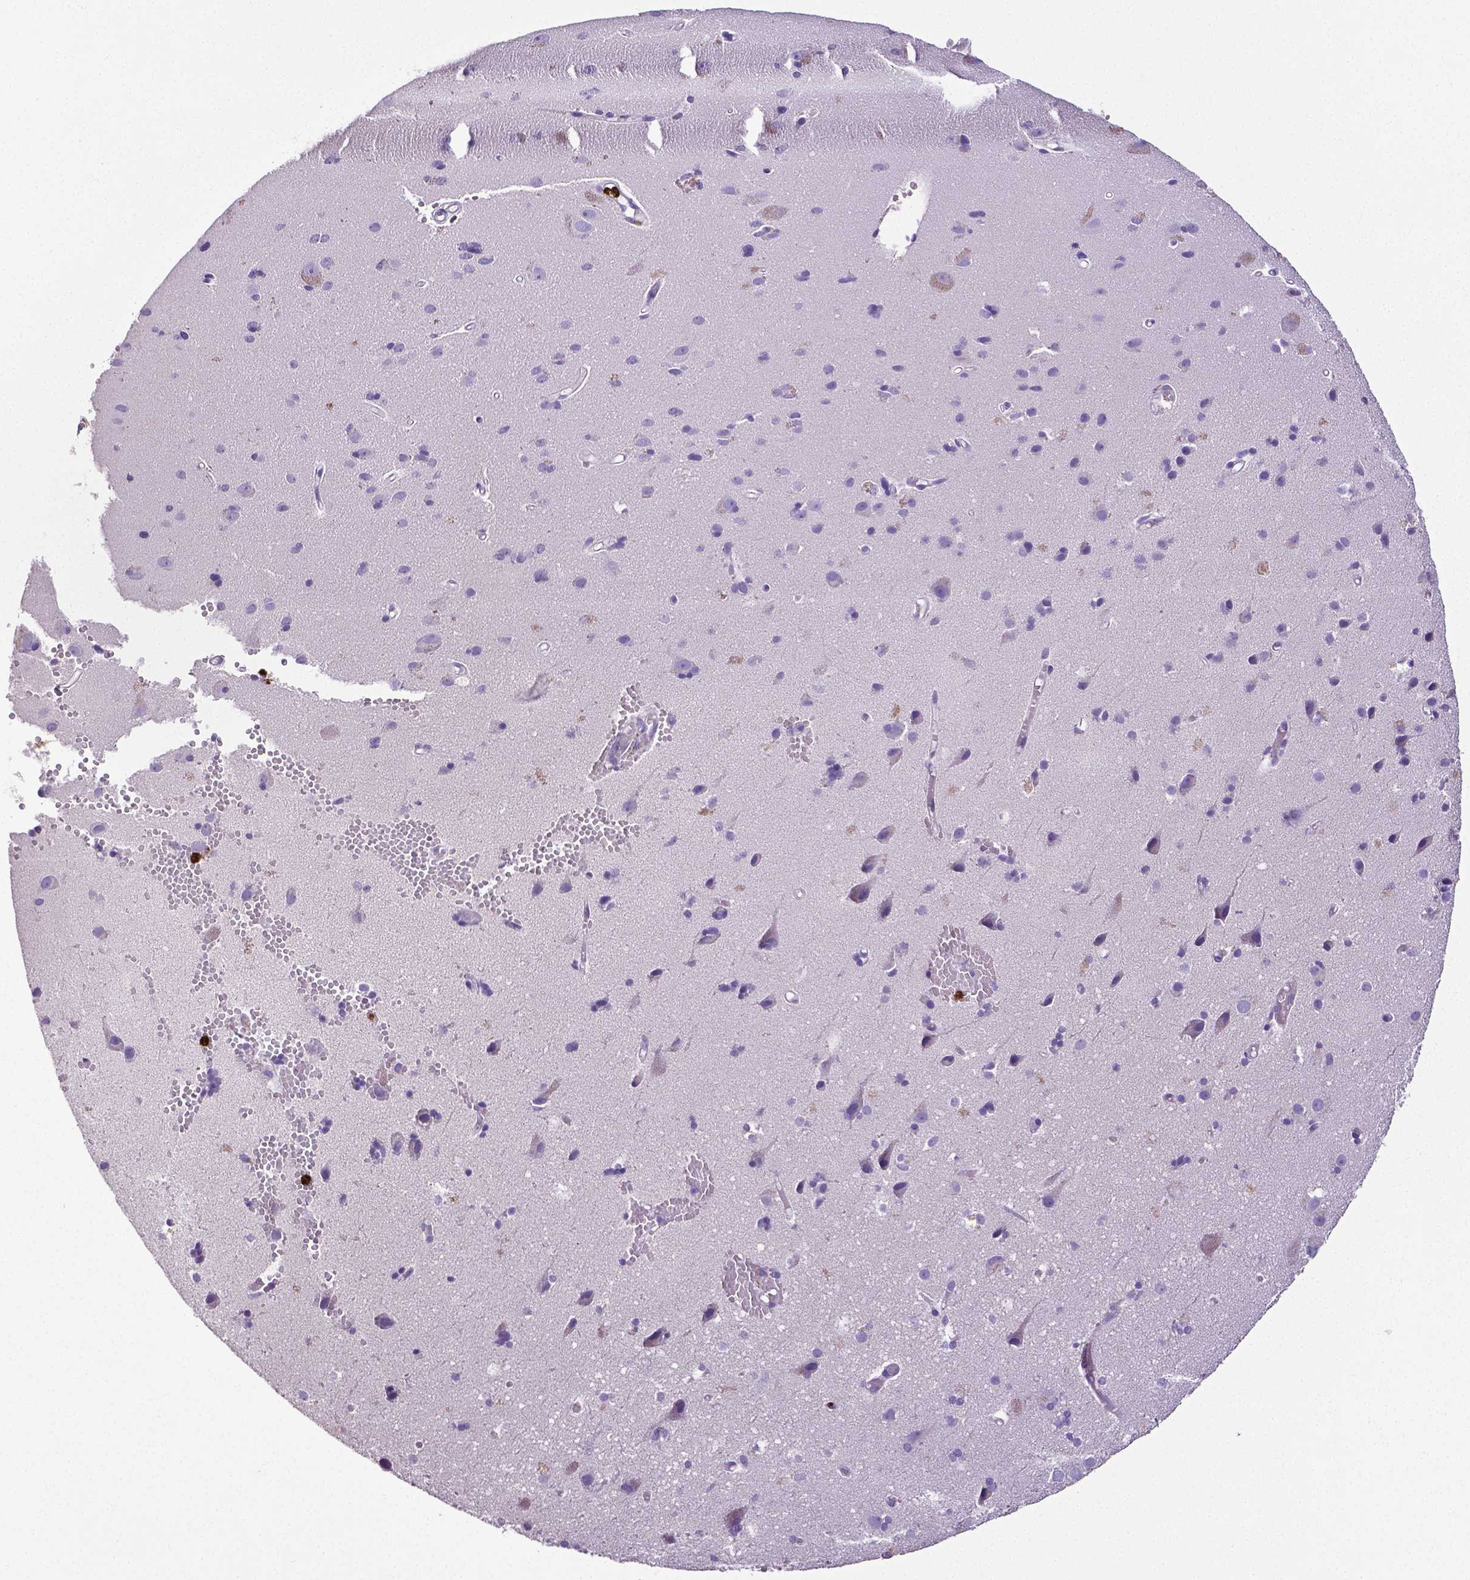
{"staining": {"intensity": "negative", "quantity": "none", "location": "none"}, "tissue": "cerebral cortex", "cell_type": "Endothelial cells", "image_type": "normal", "snomed": [{"axis": "morphology", "description": "Normal tissue, NOS"}, {"axis": "morphology", "description": "Glioma, malignant, High grade"}, {"axis": "topography", "description": "Cerebral cortex"}], "caption": "DAB immunohistochemical staining of benign human cerebral cortex shows no significant staining in endothelial cells. (DAB (3,3'-diaminobenzidine) immunohistochemistry visualized using brightfield microscopy, high magnification).", "gene": "MMP9", "patient": {"sex": "male", "age": 71}}